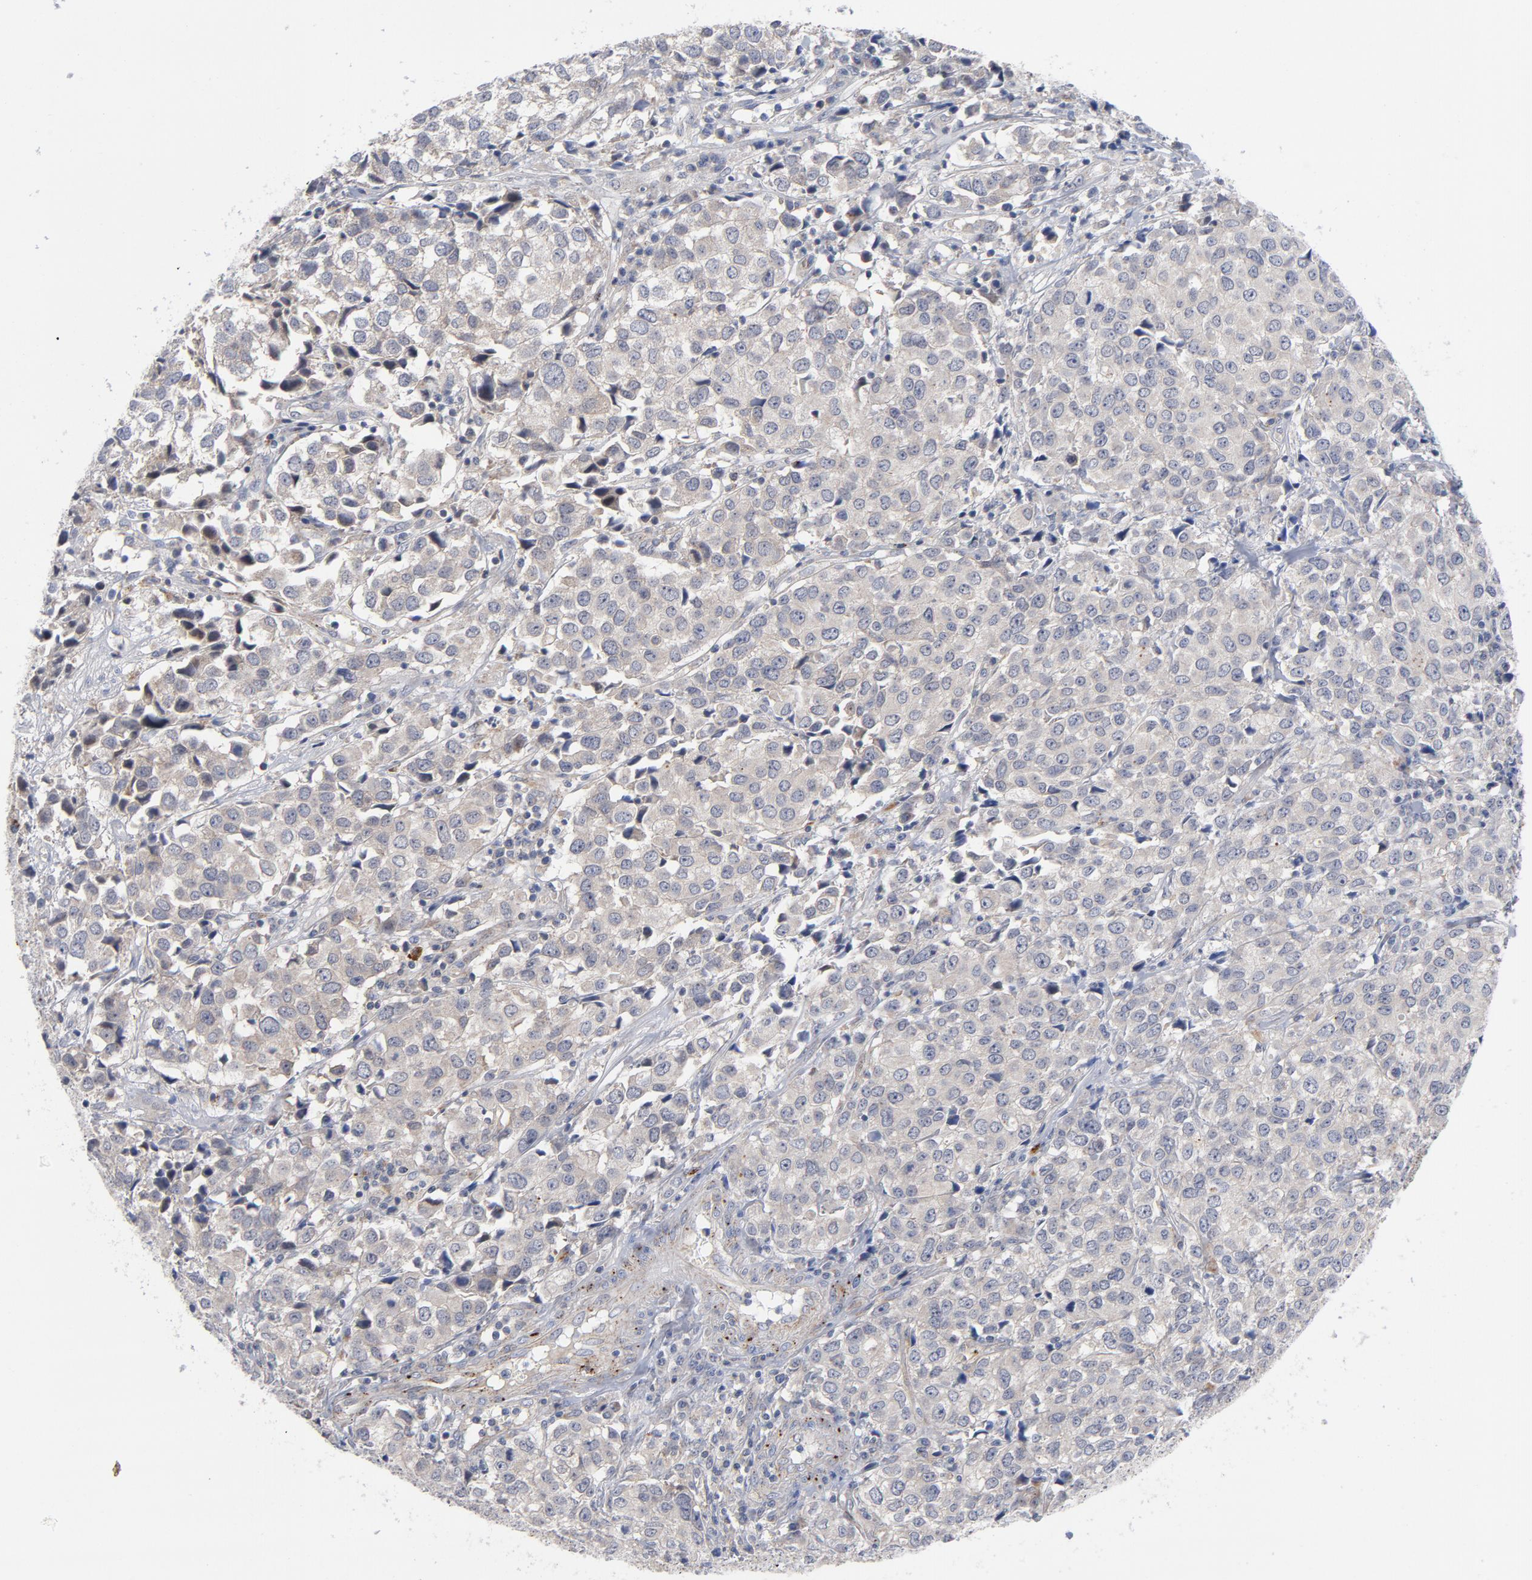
{"staining": {"intensity": "negative", "quantity": "none", "location": "none"}, "tissue": "urothelial cancer", "cell_type": "Tumor cells", "image_type": "cancer", "snomed": [{"axis": "morphology", "description": "Urothelial carcinoma, High grade"}, {"axis": "topography", "description": "Urinary bladder"}], "caption": "This is an IHC histopathology image of human urothelial carcinoma (high-grade). There is no positivity in tumor cells.", "gene": "AKT2", "patient": {"sex": "female", "age": 75}}